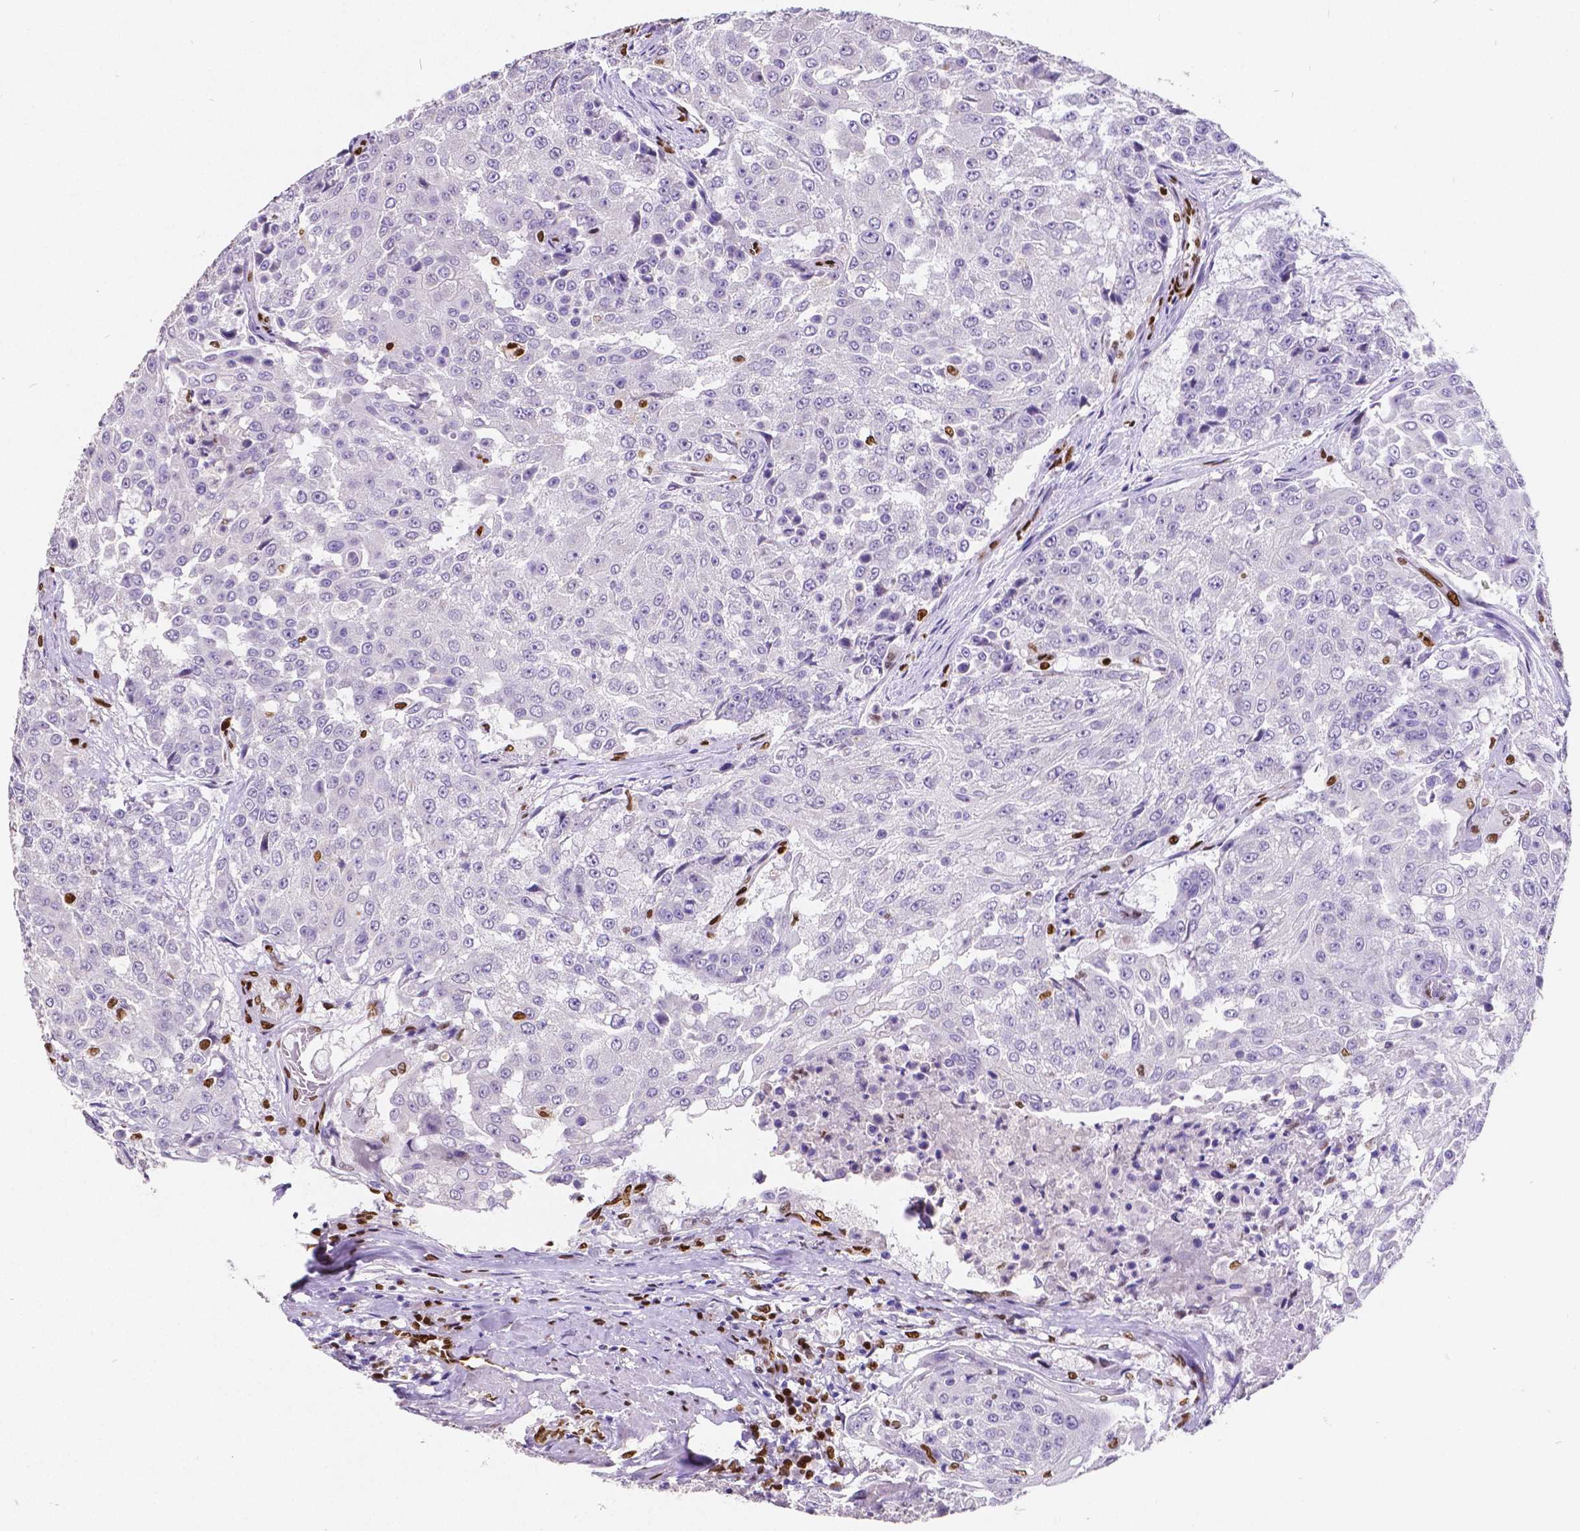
{"staining": {"intensity": "negative", "quantity": "none", "location": "none"}, "tissue": "urothelial cancer", "cell_type": "Tumor cells", "image_type": "cancer", "snomed": [{"axis": "morphology", "description": "Urothelial carcinoma, High grade"}, {"axis": "topography", "description": "Urinary bladder"}], "caption": "Immunohistochemistry (IHC) histopathology image of neoplastic tissue: high-grade urothelial carcinoma stained with DAB (3,3'-diaminobenzidine) reveals no significant protein staining in tumor cells. (Brightfield microscopy of DAB (3,3'-diaminobenzidine) immunohistochemistry at high magnification).", "gene": "MEF2C", "patient": {"sex": "female", "age": 63}}